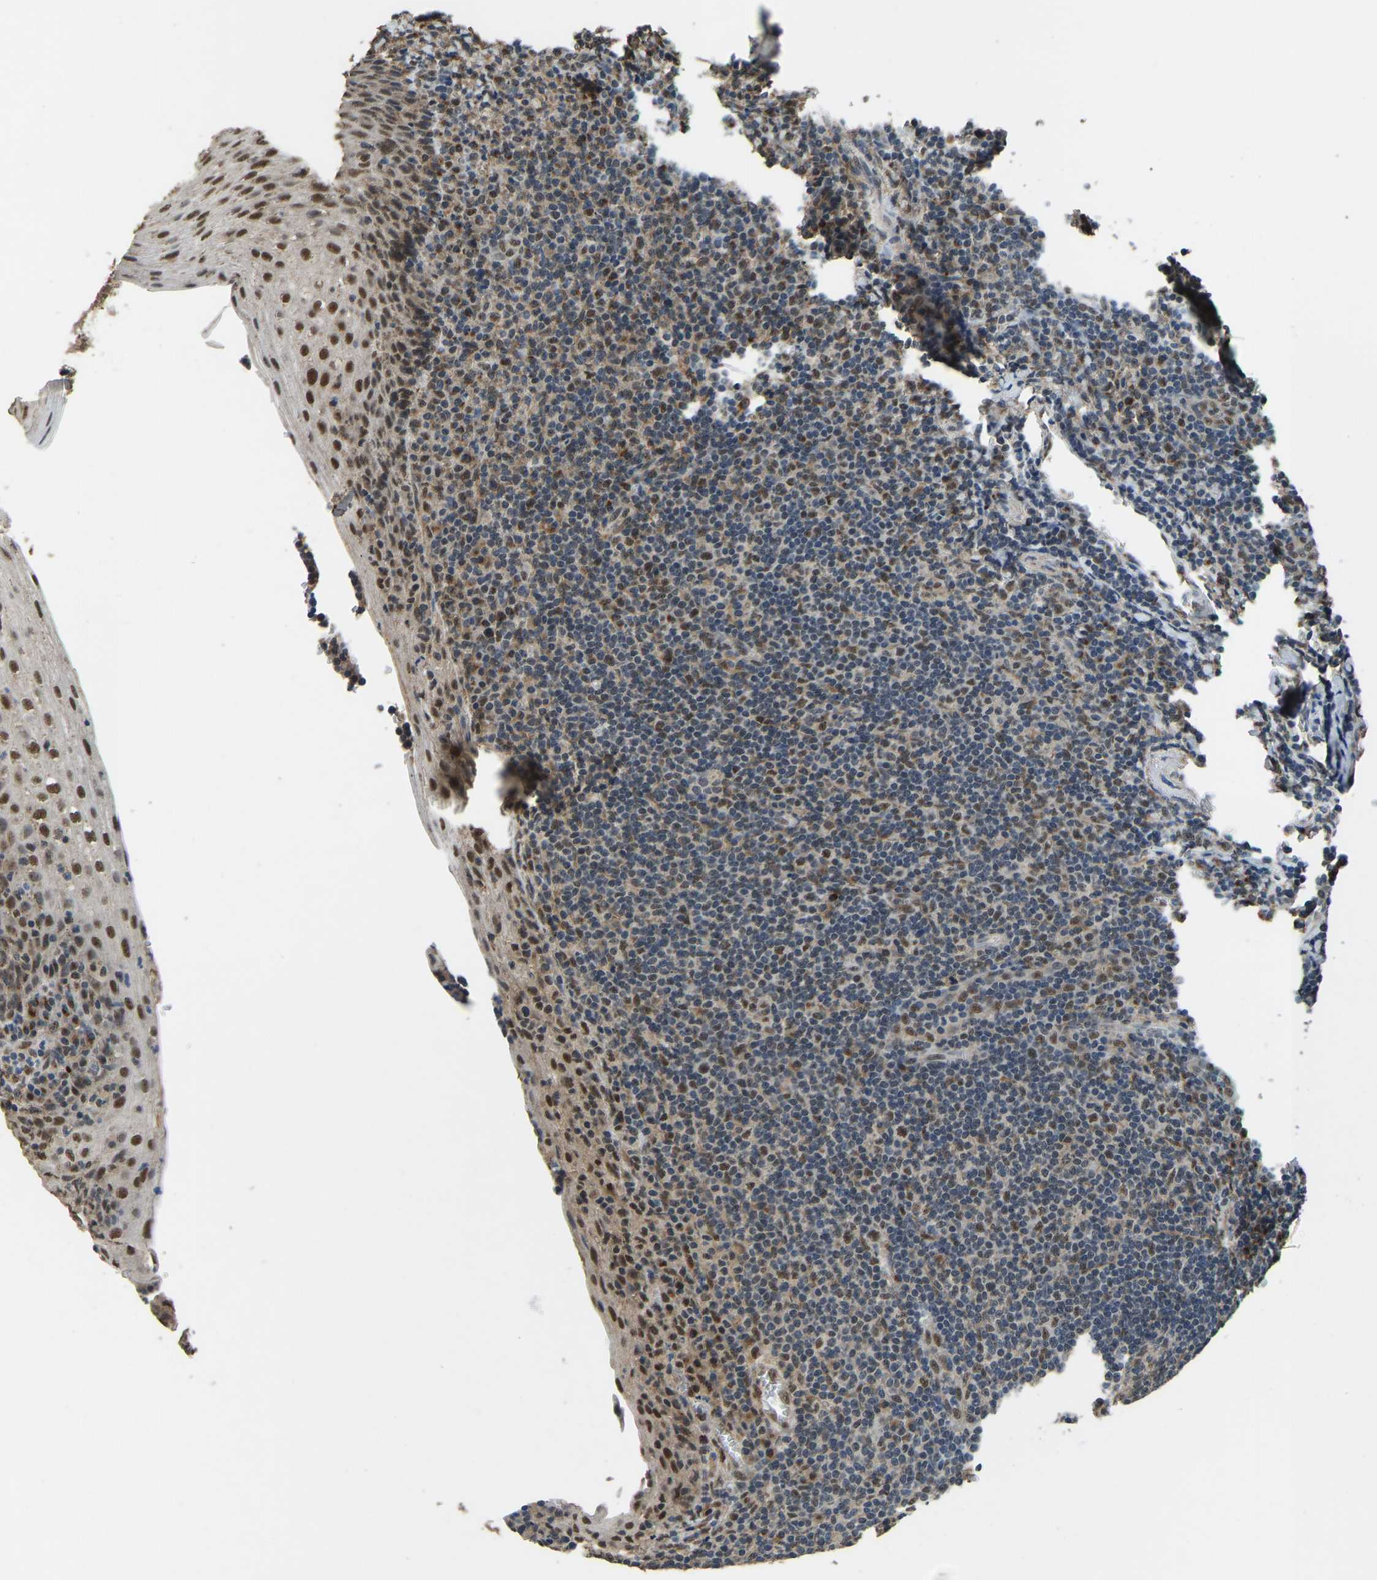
{"staining": {"intensity": "weak", "quantity": ">75%", "location": "nuclear"}, "tissue": "tonsil", "cell_type": "Germinal center cells", "image_type": "normal", "snomed": [{"axis": "morphology", "description": "Normal tissue, NOS"}, {"axis": "topography", "description": "Tonsil"}], "caption": "A high-resolution histopathology image shows IHC staining of normal tonsil, which shows weak nuclear staining in about >75% of germinal center cells.", "gene": "TOX4", "patient": {"sex": "male", "age": 37}}